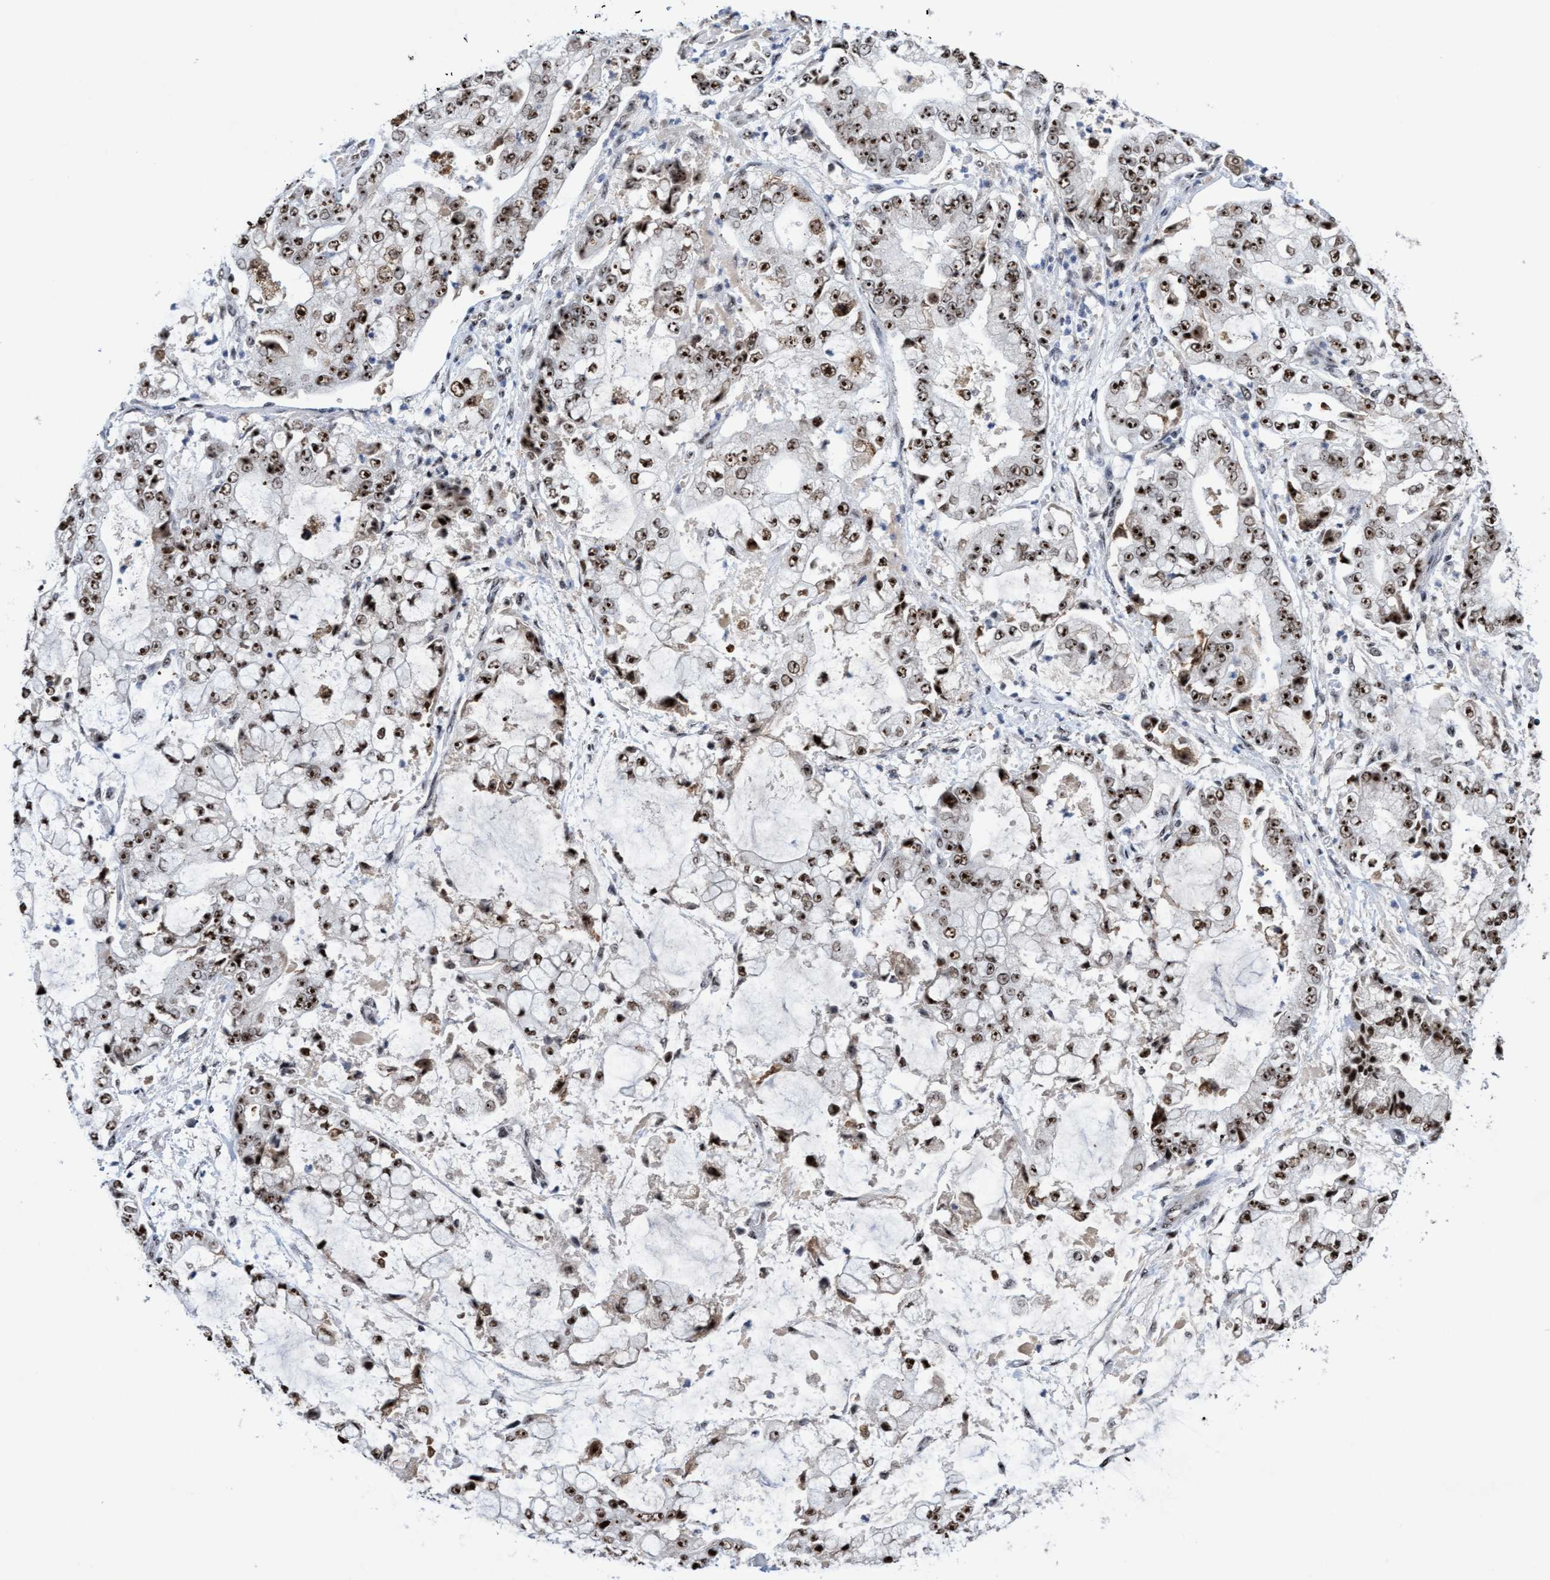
{"staining": {"intensity": "strong", "quantity": ">75%", "location": "nuclear"}, "tissue": "stomach cancer", "cell_type": "Tumor cells", "image_type": "cancer", "snomed": [{"axis": "morphology", "description": "Adenocarcinoma, NOS"}, {"axis": "topography", "description": "Stomach"}], "caption": "Protein analysis of stomach cancer tissue demonstrates strong nuclear expression in approximately >75% of tumor cells.", "gene": "EFCAB10", "patient": {"sex": "male", "age": 76}}